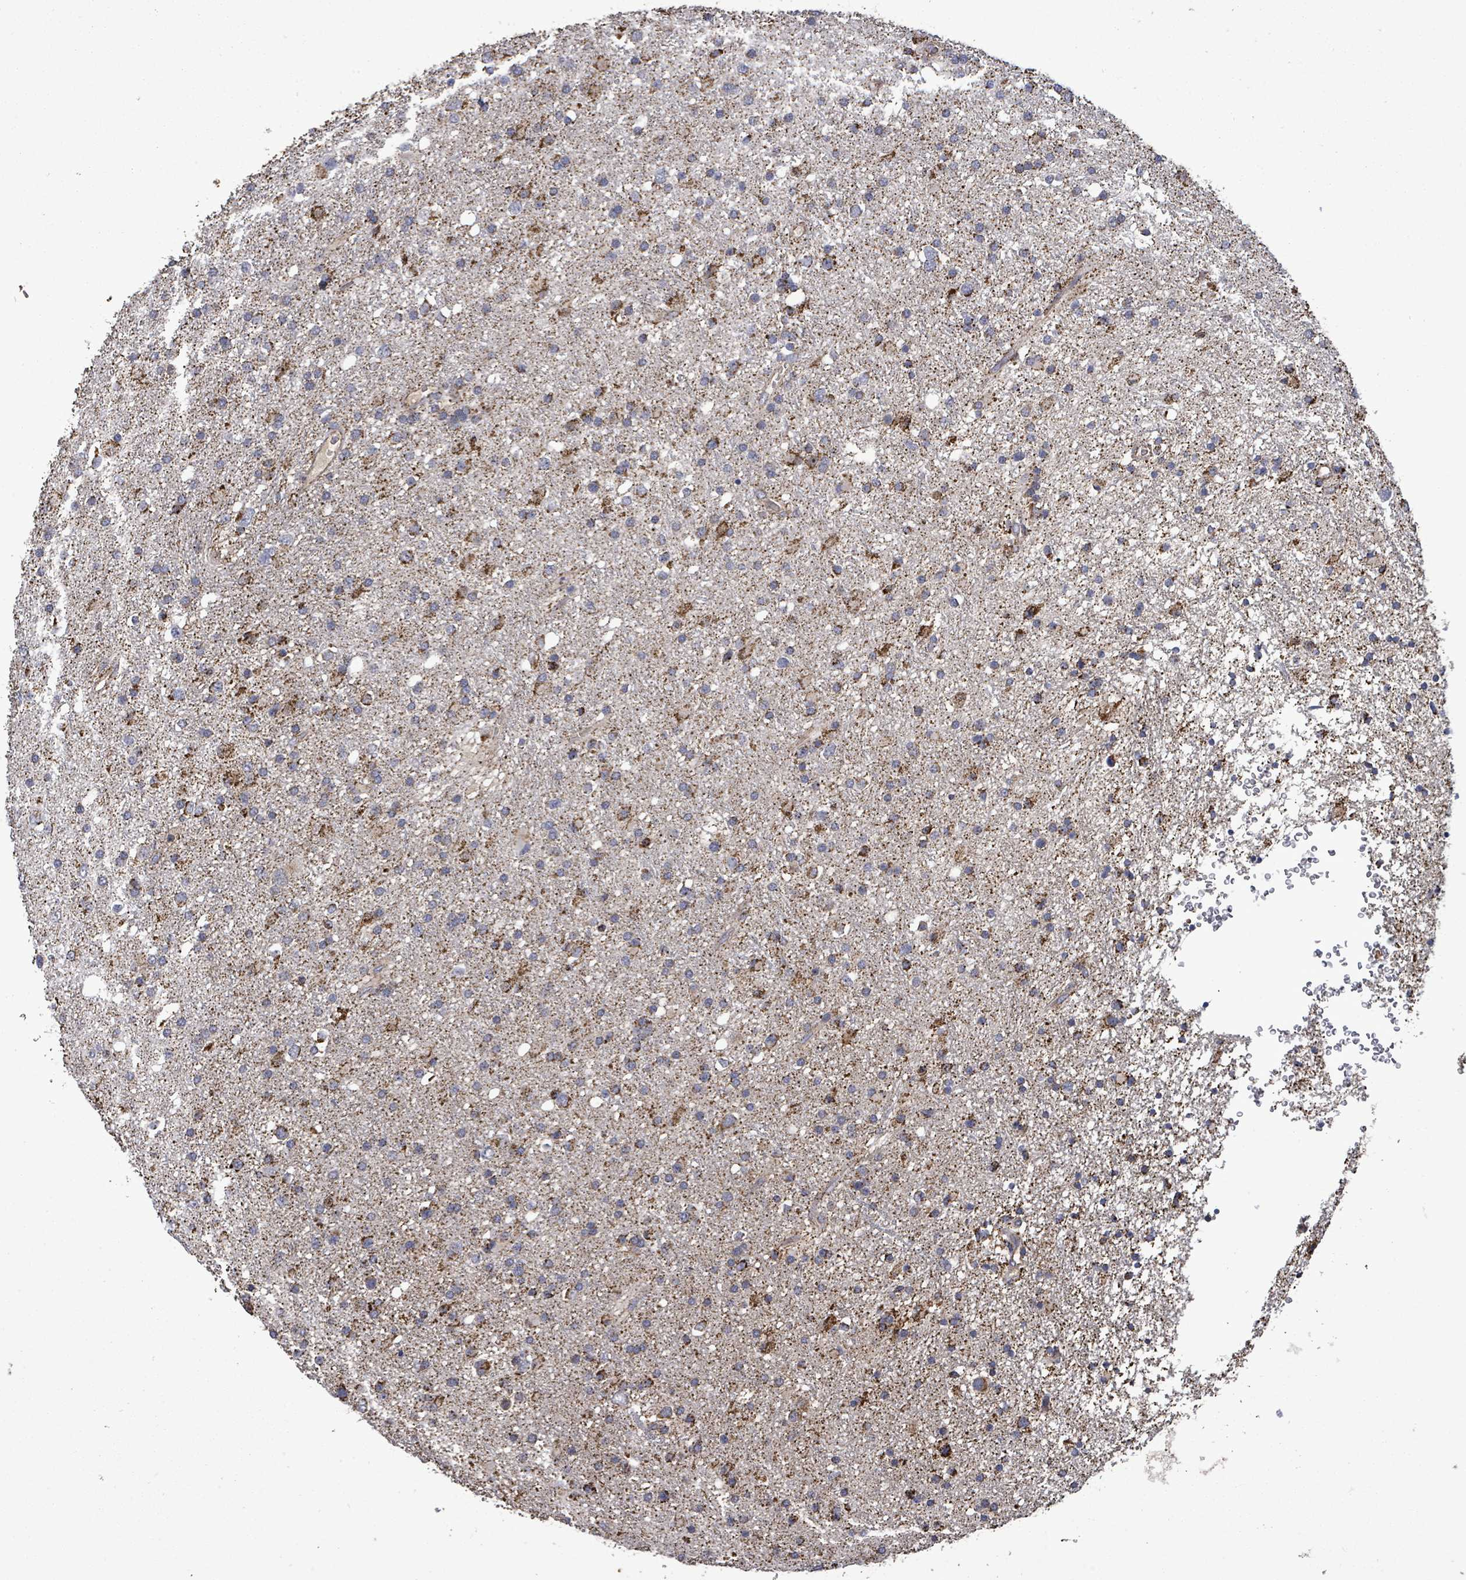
{"staining": {"intensity": "strong", "quantity": "25%-75%", "location": "cytoplasmic/membranous"}, "tissue": "glioma", "cell_type": "Tumor cells", "image_type": "cancer", "snomed": [{"axis": "morphology", "description": "Glioma, malignant, Low grade"}, {"axis": "topography", "description": "Brain"}], "caption": "Protein expression analysis of human malignant low-grade glioma reveals strong cytoplasmic/membranous expression in about 25%-75% of tumor cells. The staining was performed using DAB (3,3'-diaminobenzidine) to visualize the protein expression in brown, while the nuclei were stained in blue with hematoxylin (Magnification: 20x).", "gene": "MTMR12", "patient": {"sex": "female", "age": 32}}